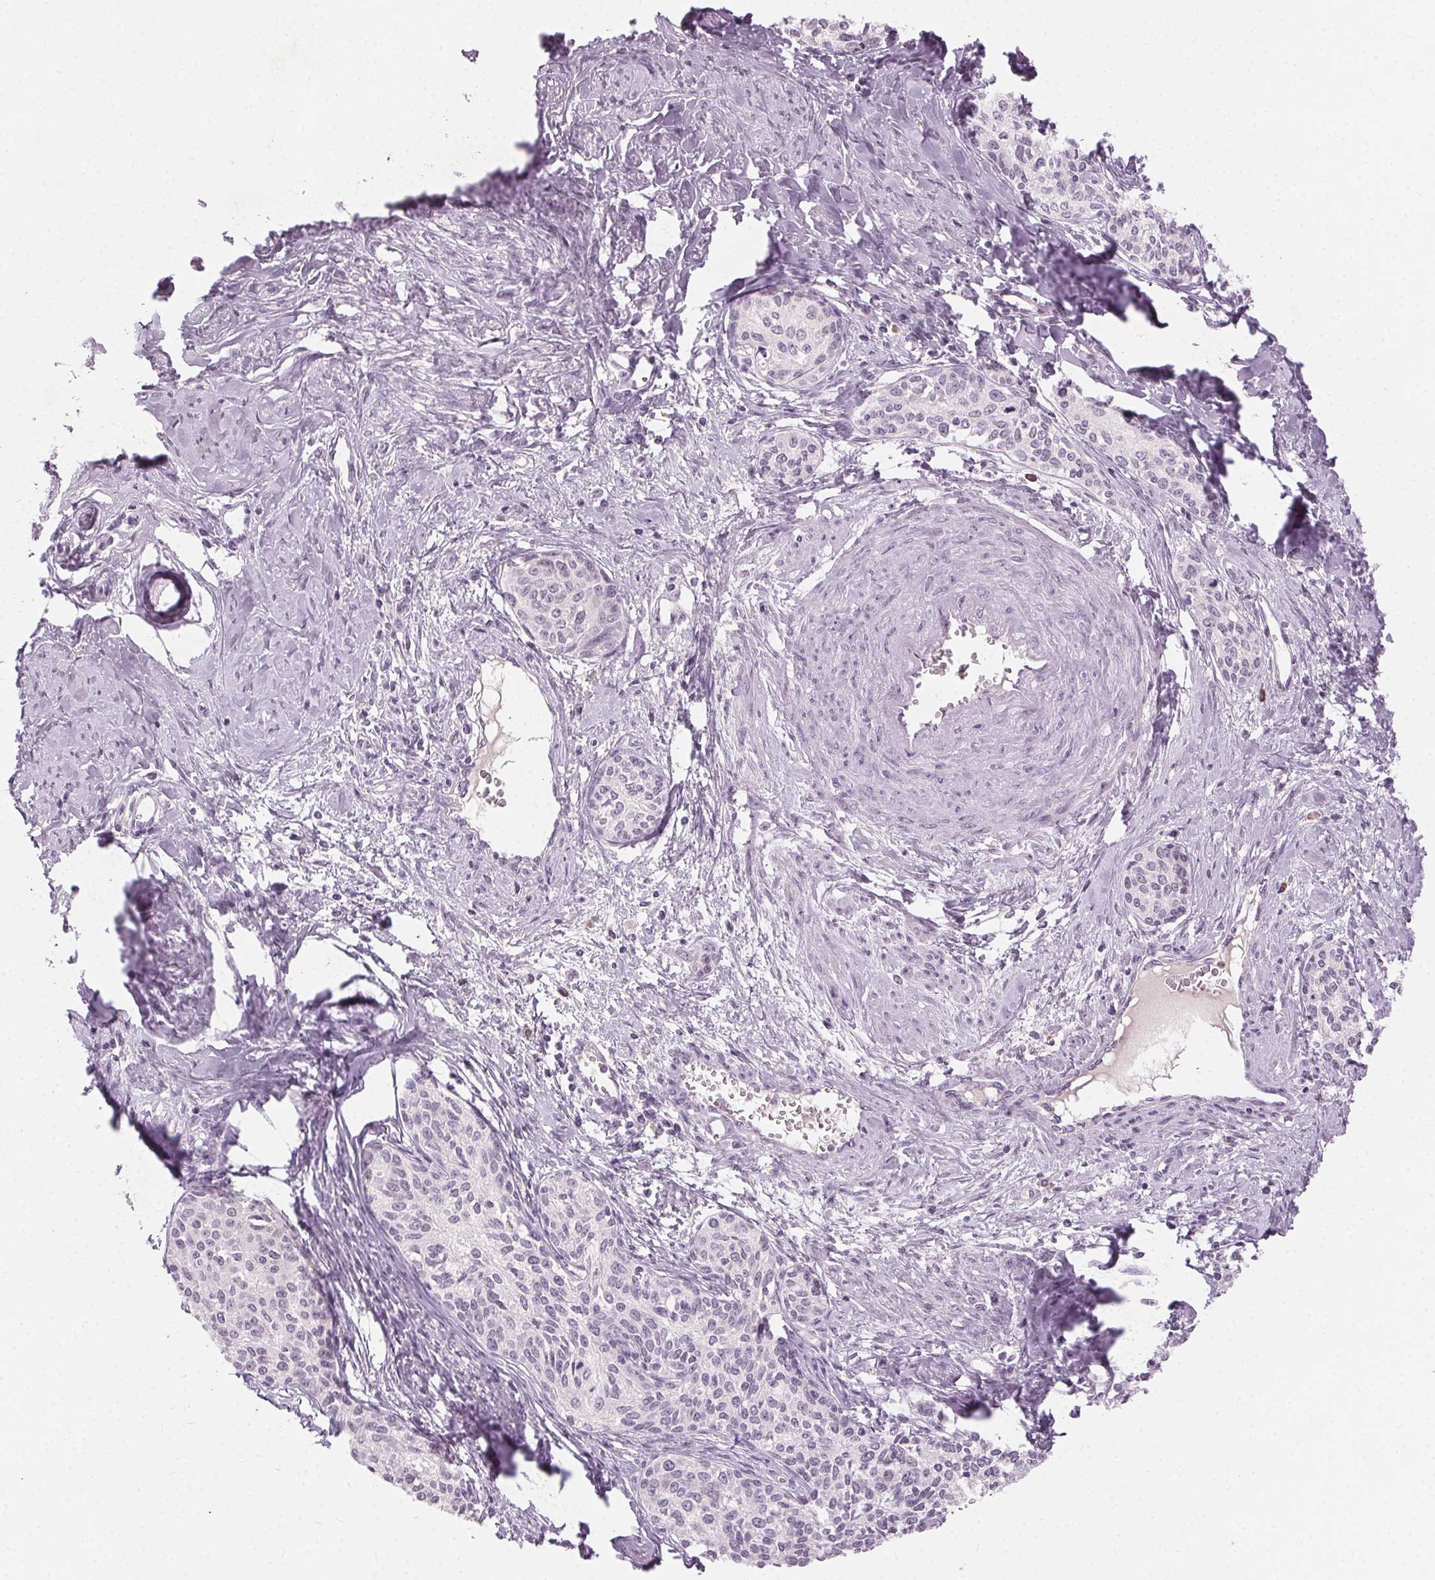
{"staining": {"intensity": "negative", "quantity": "none", "location": "none"}, "tissue": "cervical cancer", "cell_type": "Tumor cells", "image_type": "cancer", "snomed": [{"axis": "morphology", "description": "Squamous cell carcinoma, NOS"}, {"axis": "morphology", "description": "Adenocarcinoma, NOS"}, {"axis": "topography", "description": "Cervix"}], "caption": "Immunohistochemistry of human cervical cancer reveals no positivity in tumor cells.", "gene": "HSF5", "patient": {"sex": "female", "age": 52}}